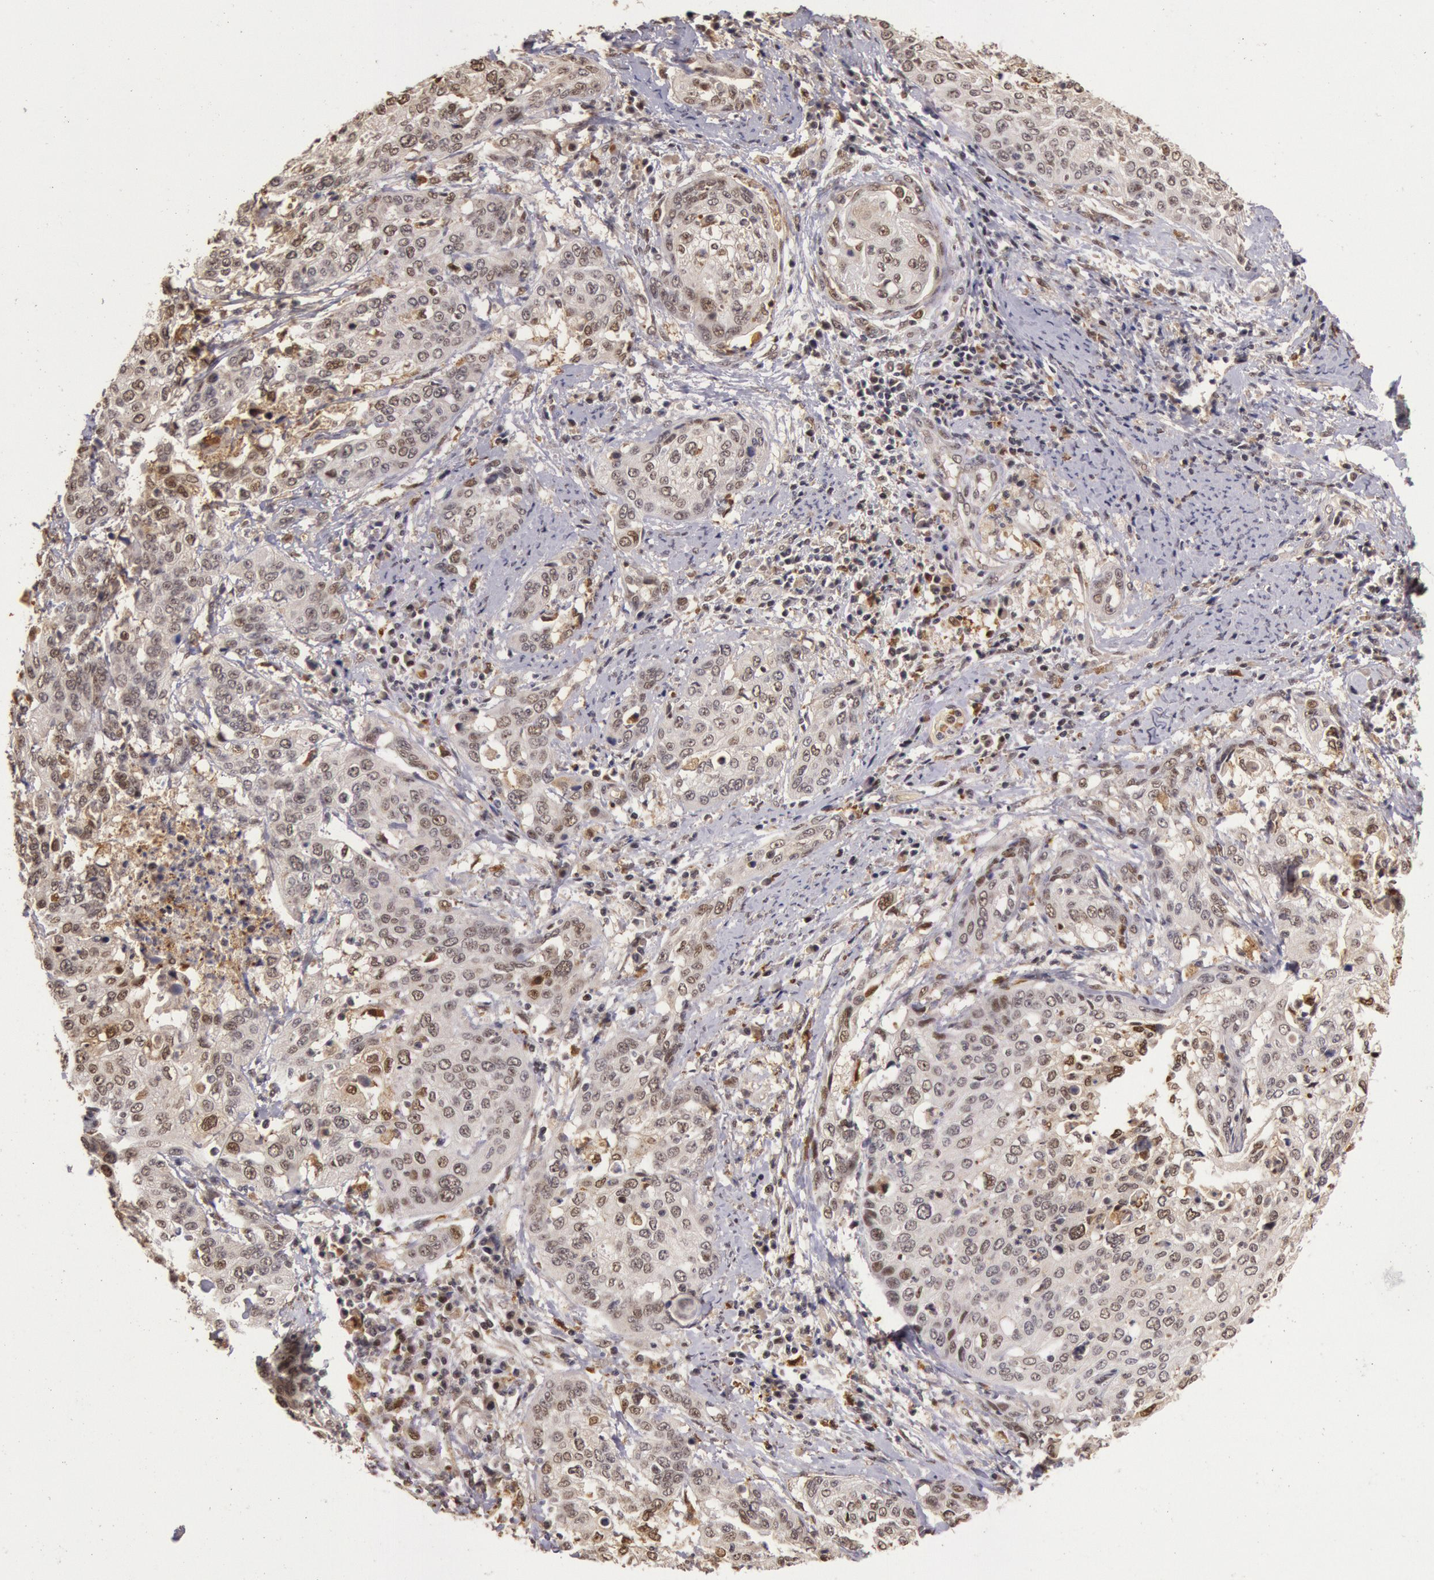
{"staining": {"intensity": "weak", "quantity": "25%-75%", "location": "nuclear"}, "tissue": "cervical cancer", "cell_type": "Tumor cells", "image_type": "cancer", "snomed": [{"axis": "morphology", "description": "Squamous cell carcinoma, NOS"}, {"axis": "topography", "description": "Cervix"}], "caption": "A micrograph of human squamous cell carcinoma (cervical) stained for a protein displays weak nuclear brown staining in tumor cells.", "gene": "LIG4", "patient": {"sex": "female", "age": 41}}